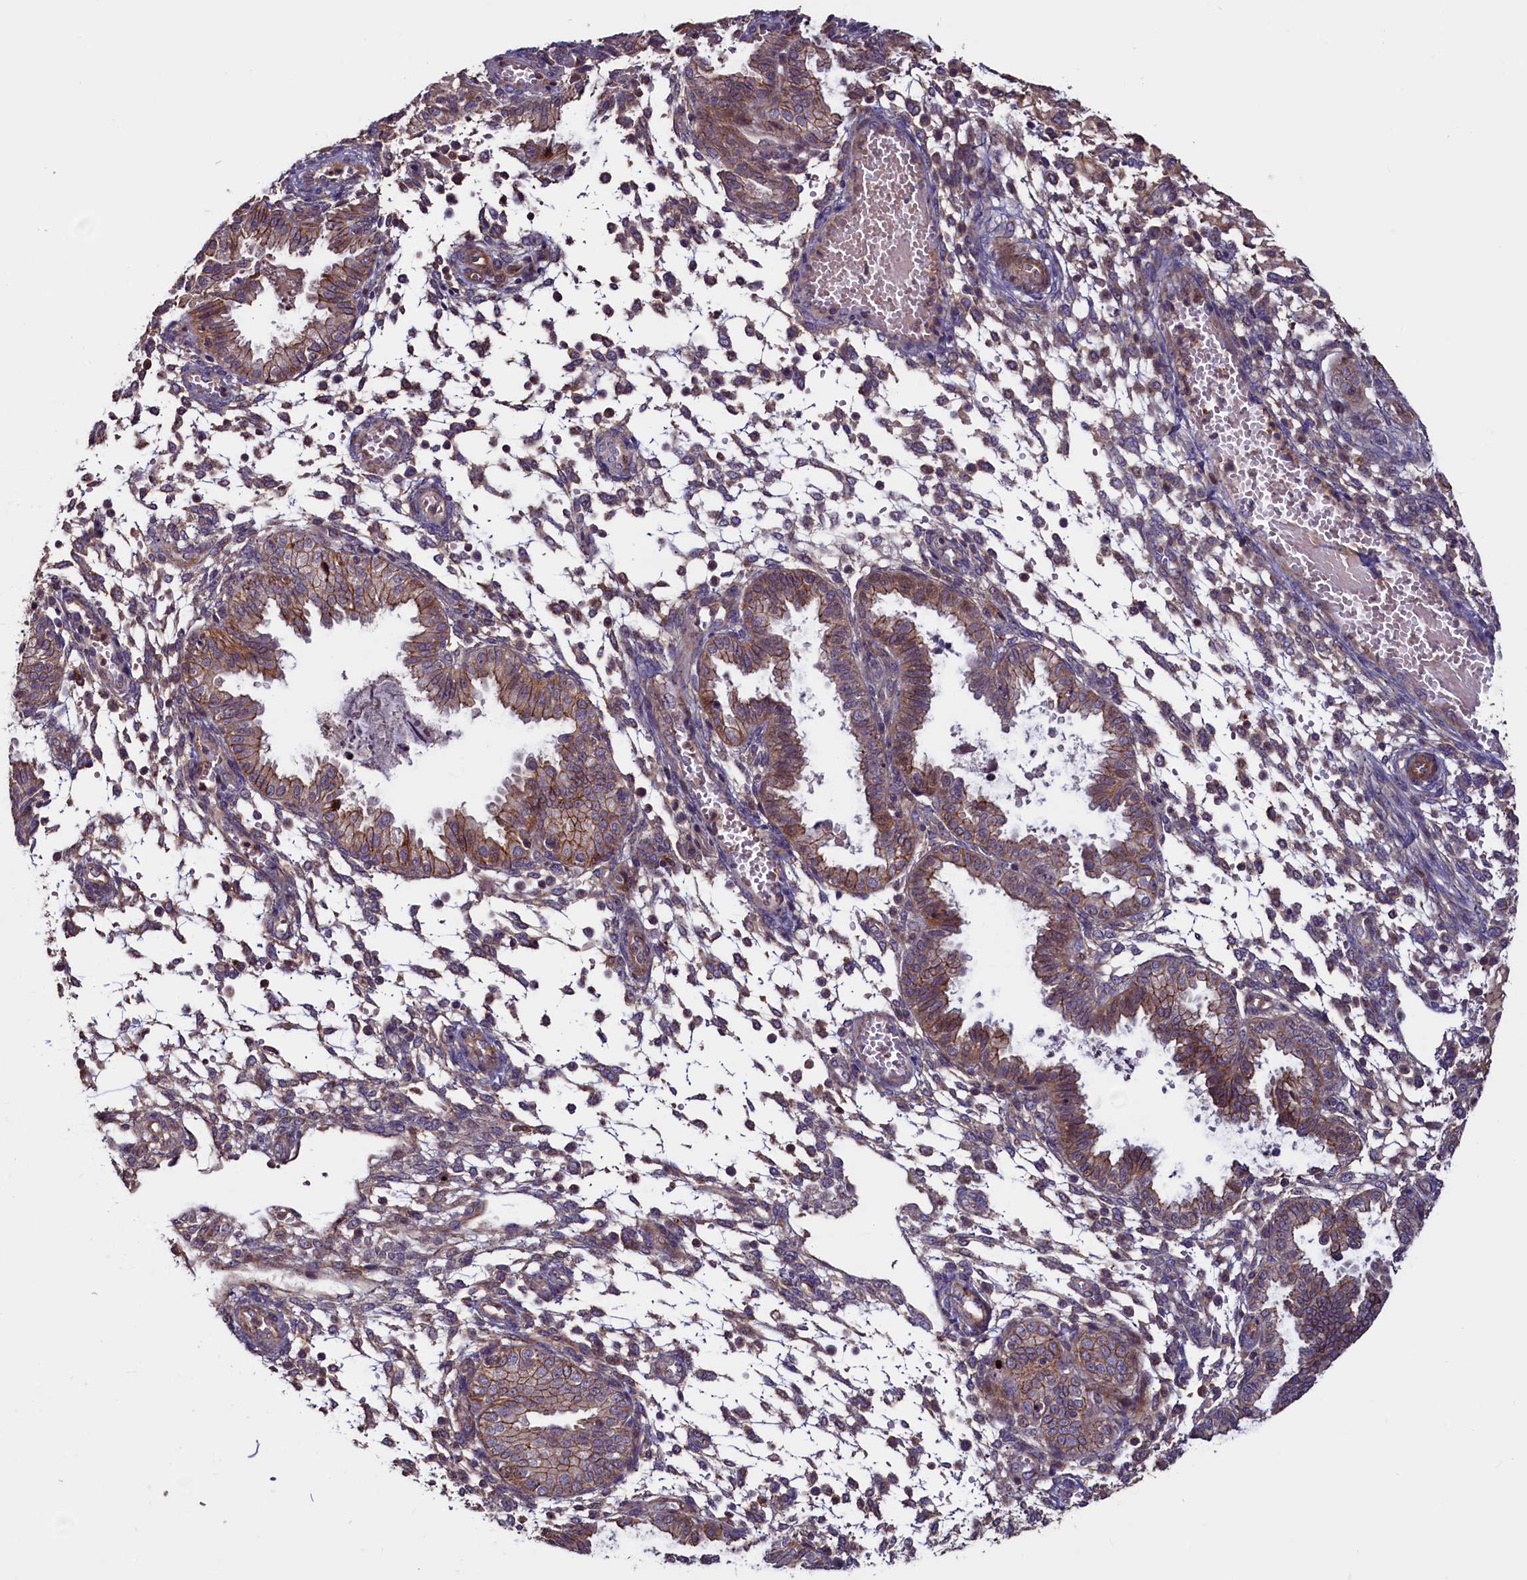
{"staining": {"intensity": "moderate", "quantity": "<25%", "location": "cytoplasmic/membranous"}, "tissue": "endometrium", "cell_type": "Cells in endometrial stroma", "image_type": "normal", "snomed": [{"axis": "morphology", "description": "Normal tissue, NOS"}, {"axis": "topography", "description": "Endometrium"}], "caption": "The immunohistochemical stain shows moderate cytoplasmic/membranous positivity in cells in endometrial stroma of unremarkable endometrium. The staining was performed using DAB (3,3'-diaminobenzidine), with brown indicating positive protein expression. Nuclei are stained blue with hematoxylin.", "gene": "DUOXA1", "patient": {"sex": "female", "age": 33}}